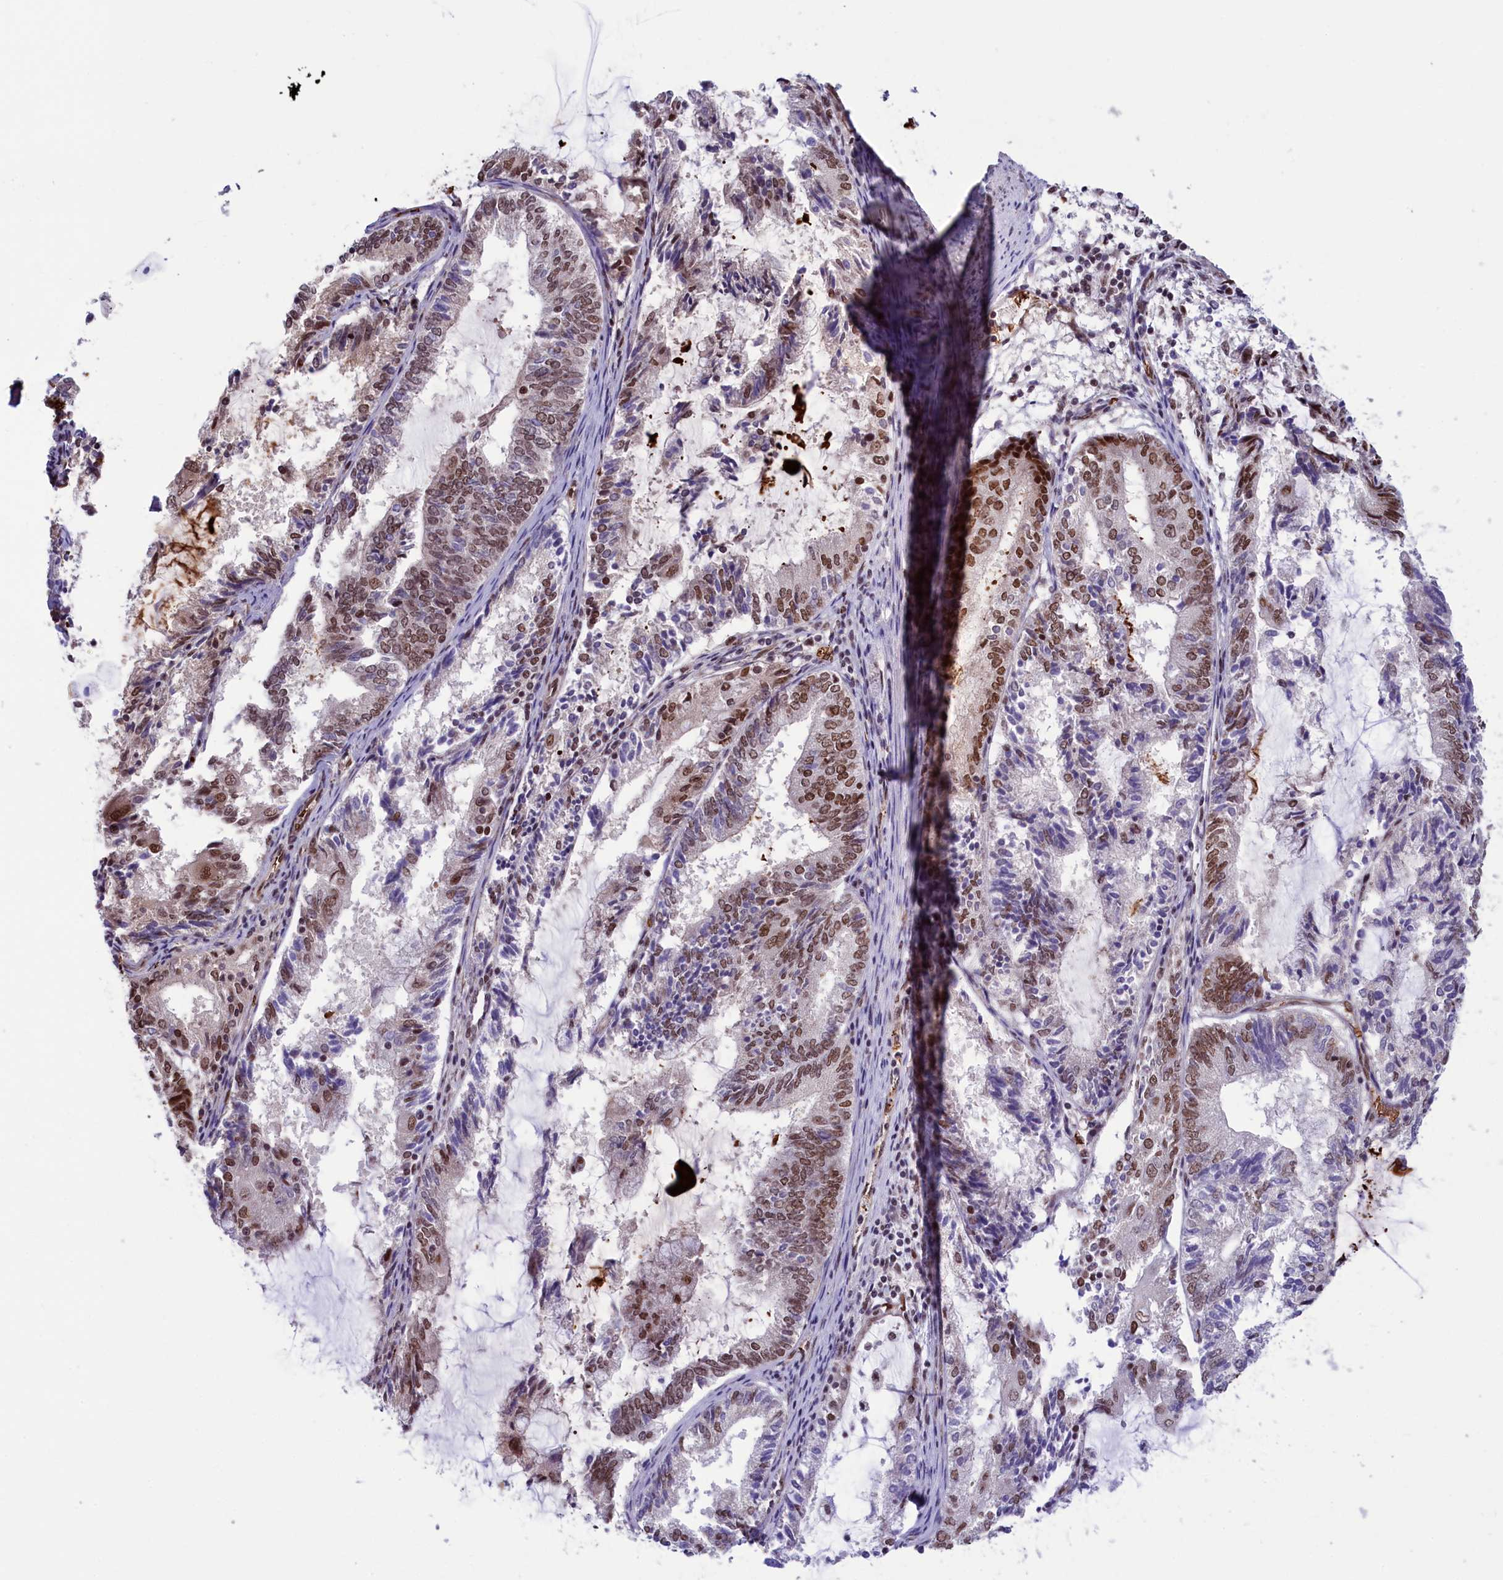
{"staining": {"intensity": "moderate", "quantity": "25%-75%", "location": "nuclear"}, "tissue": "endometrial cancer", "cell_type": "Tumor cells", "image_type": "cancer", "snomed": [{"axis": "morphology", "description": "Adenocarcinoma, NOS"}, {"axis": "topography", "description": "Endometrium"}], "caption": "Human endometrial adenocarcinoma stained with a brown dye displays moderate nuclear positive staining in approximately 25%-75% of tumor cells.", "gene": "MPHOSPH8", "patient": {"sex": "female", "age": 81}}